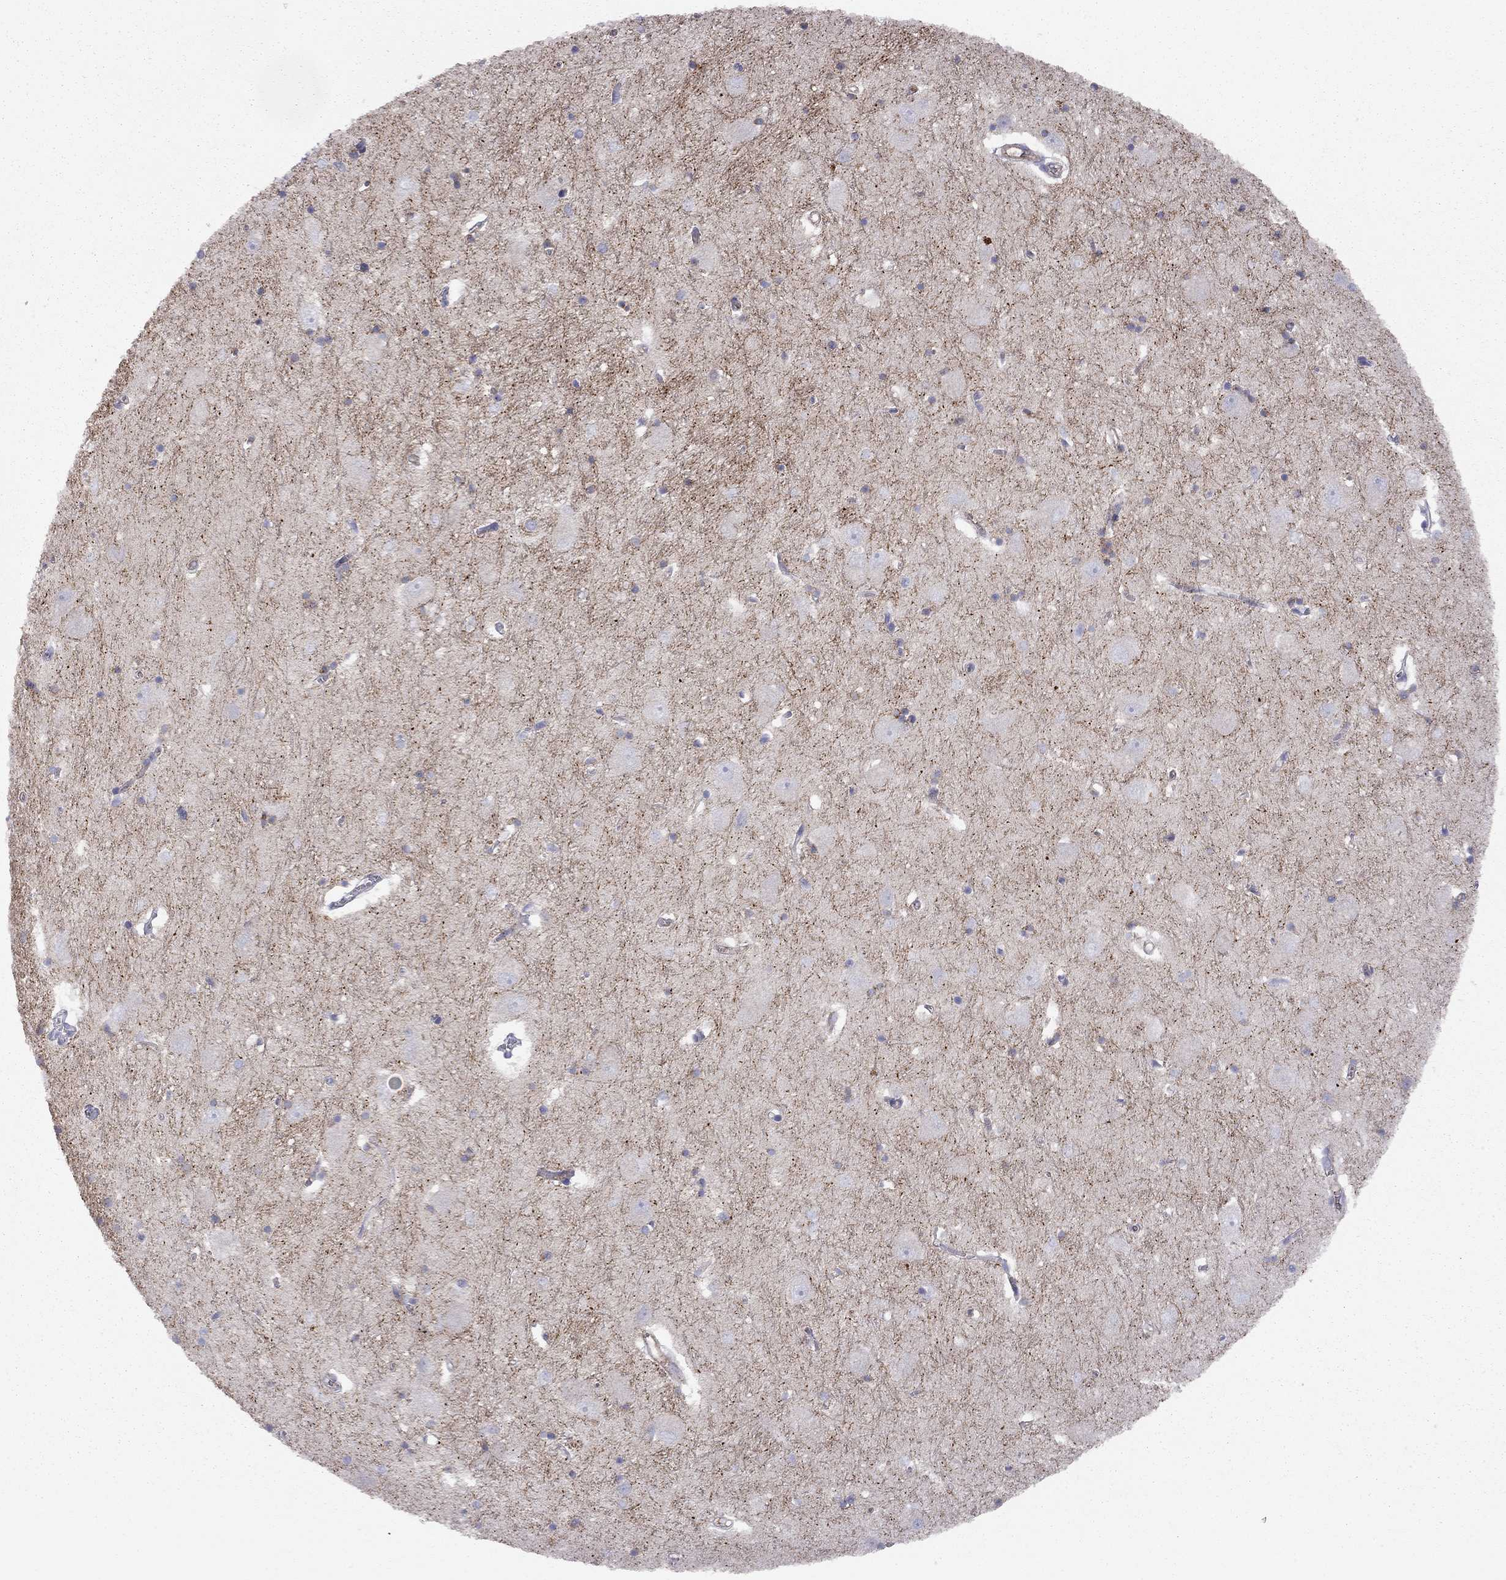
{"staining": {"intensity": "strong", "quantity": "<25%", "location": "cytoplasmic/membranous"}, "tissue": "caudate", "cell_type": "Glial cells", "image_type": "normal", "snomed": [{"axis": "morphology", "description": "Normal tissue, NOS"}, {"axis": "topography", "description": "Lateral ventricle wall"}], "caption": "An image of caudate stained for a protein demonstrates strong cytoplasmic/membranous brown staining in glial cells.", "gene": "GPRC5B", "patient": {"sex": "male", "age": 54}}